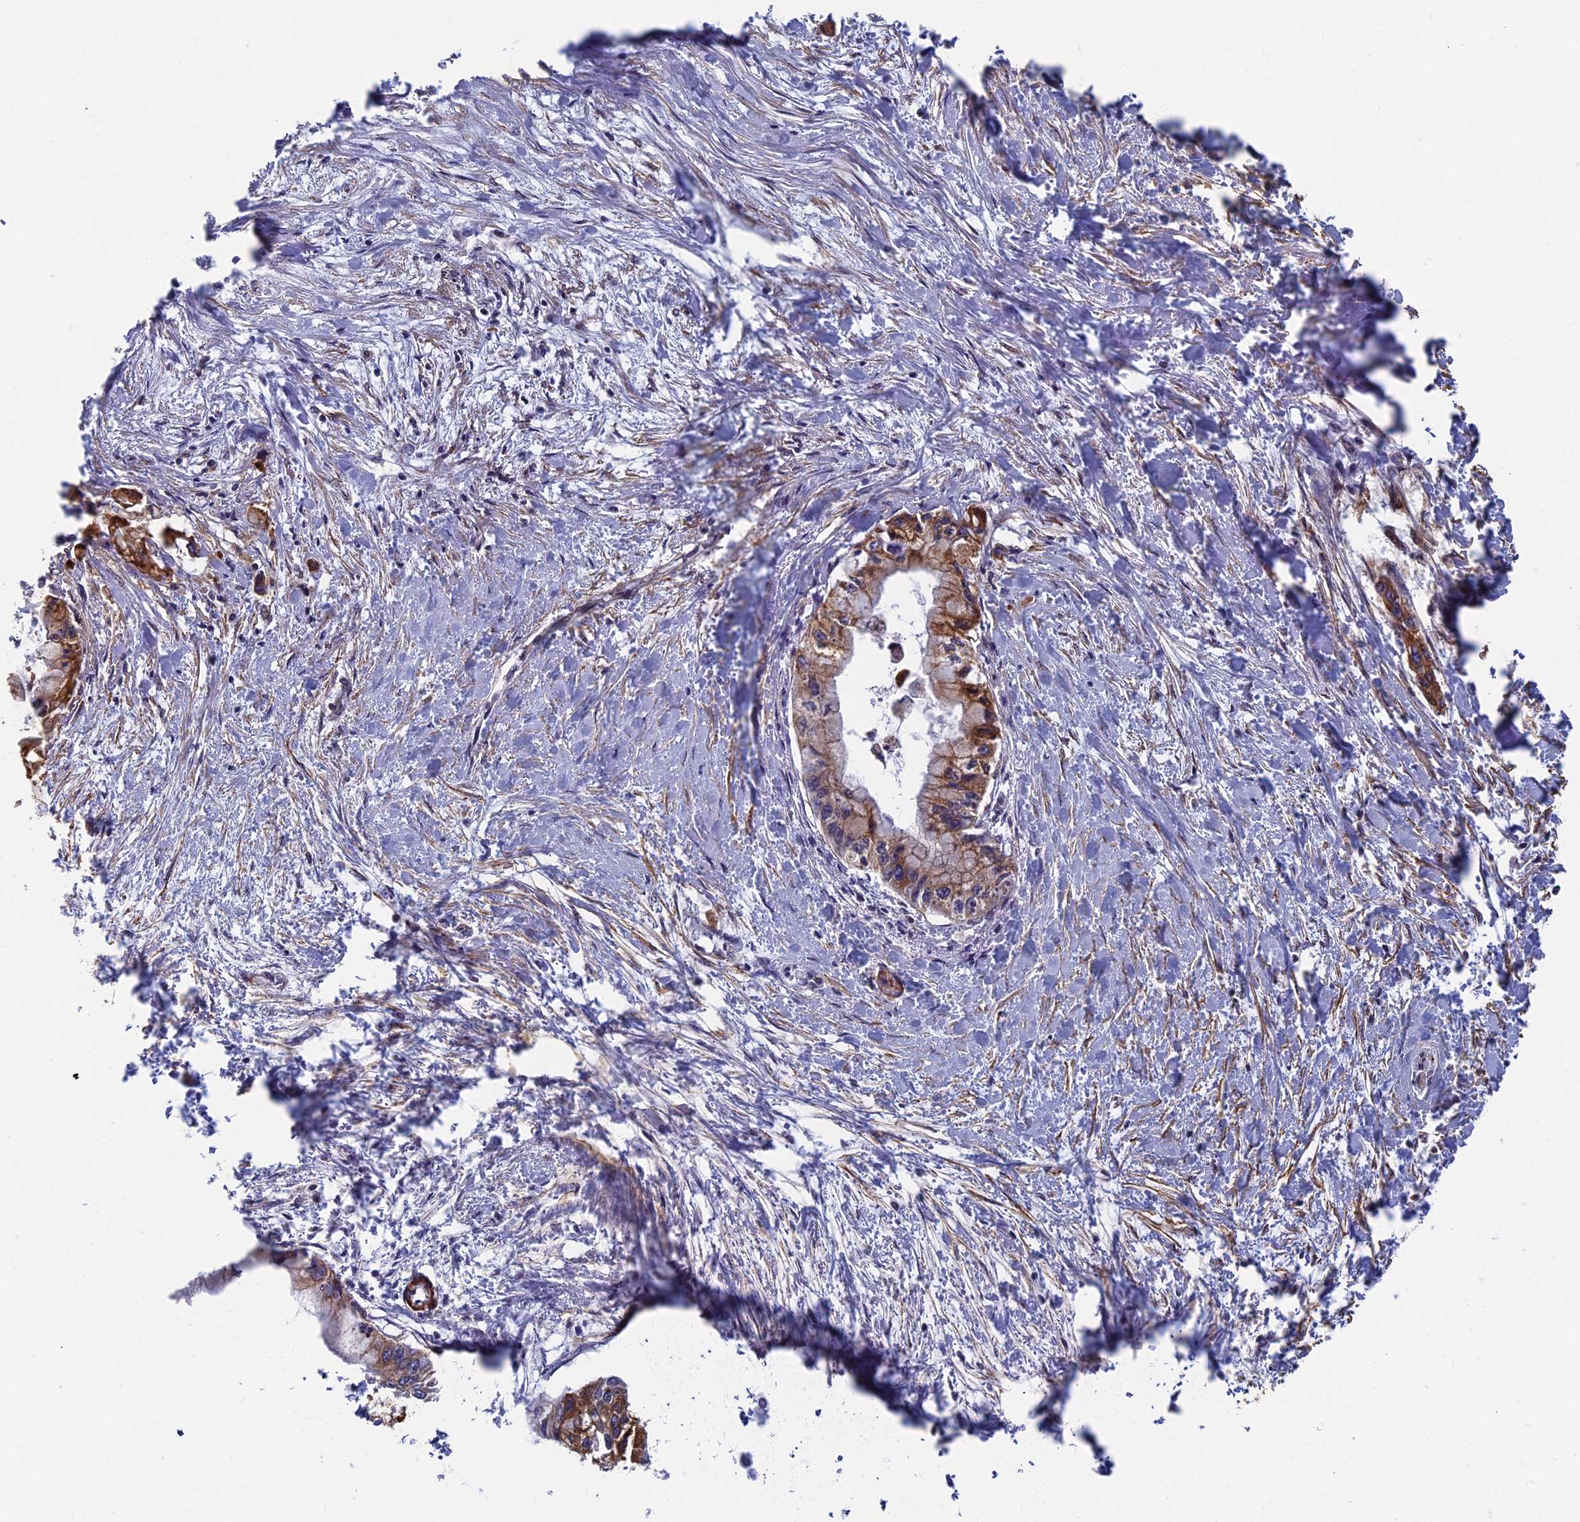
{"staining": {"intensity": "moderate", "quantity": "25%-75%", "location": "cytoplasmic/membranous"}, "tissue": "pancreatic cancer", "cell_type": "Tumor cells", "image_type": "cancer", "snomed": [{"axis": "morphology", "description": "Adenocarcinoma, NOS"}, {"axis": "topography", "description": "Pancreas"}], "caption": "There is medium levels of moderate cytoplasmic/membranous staining in tumor cells of pancreatic cancer (adenocarcinoma), as demonstrated by immunohistochemical staining (brown color).", "gene": "CTDP1", "patient": {"sex": "male", "age": 48}}